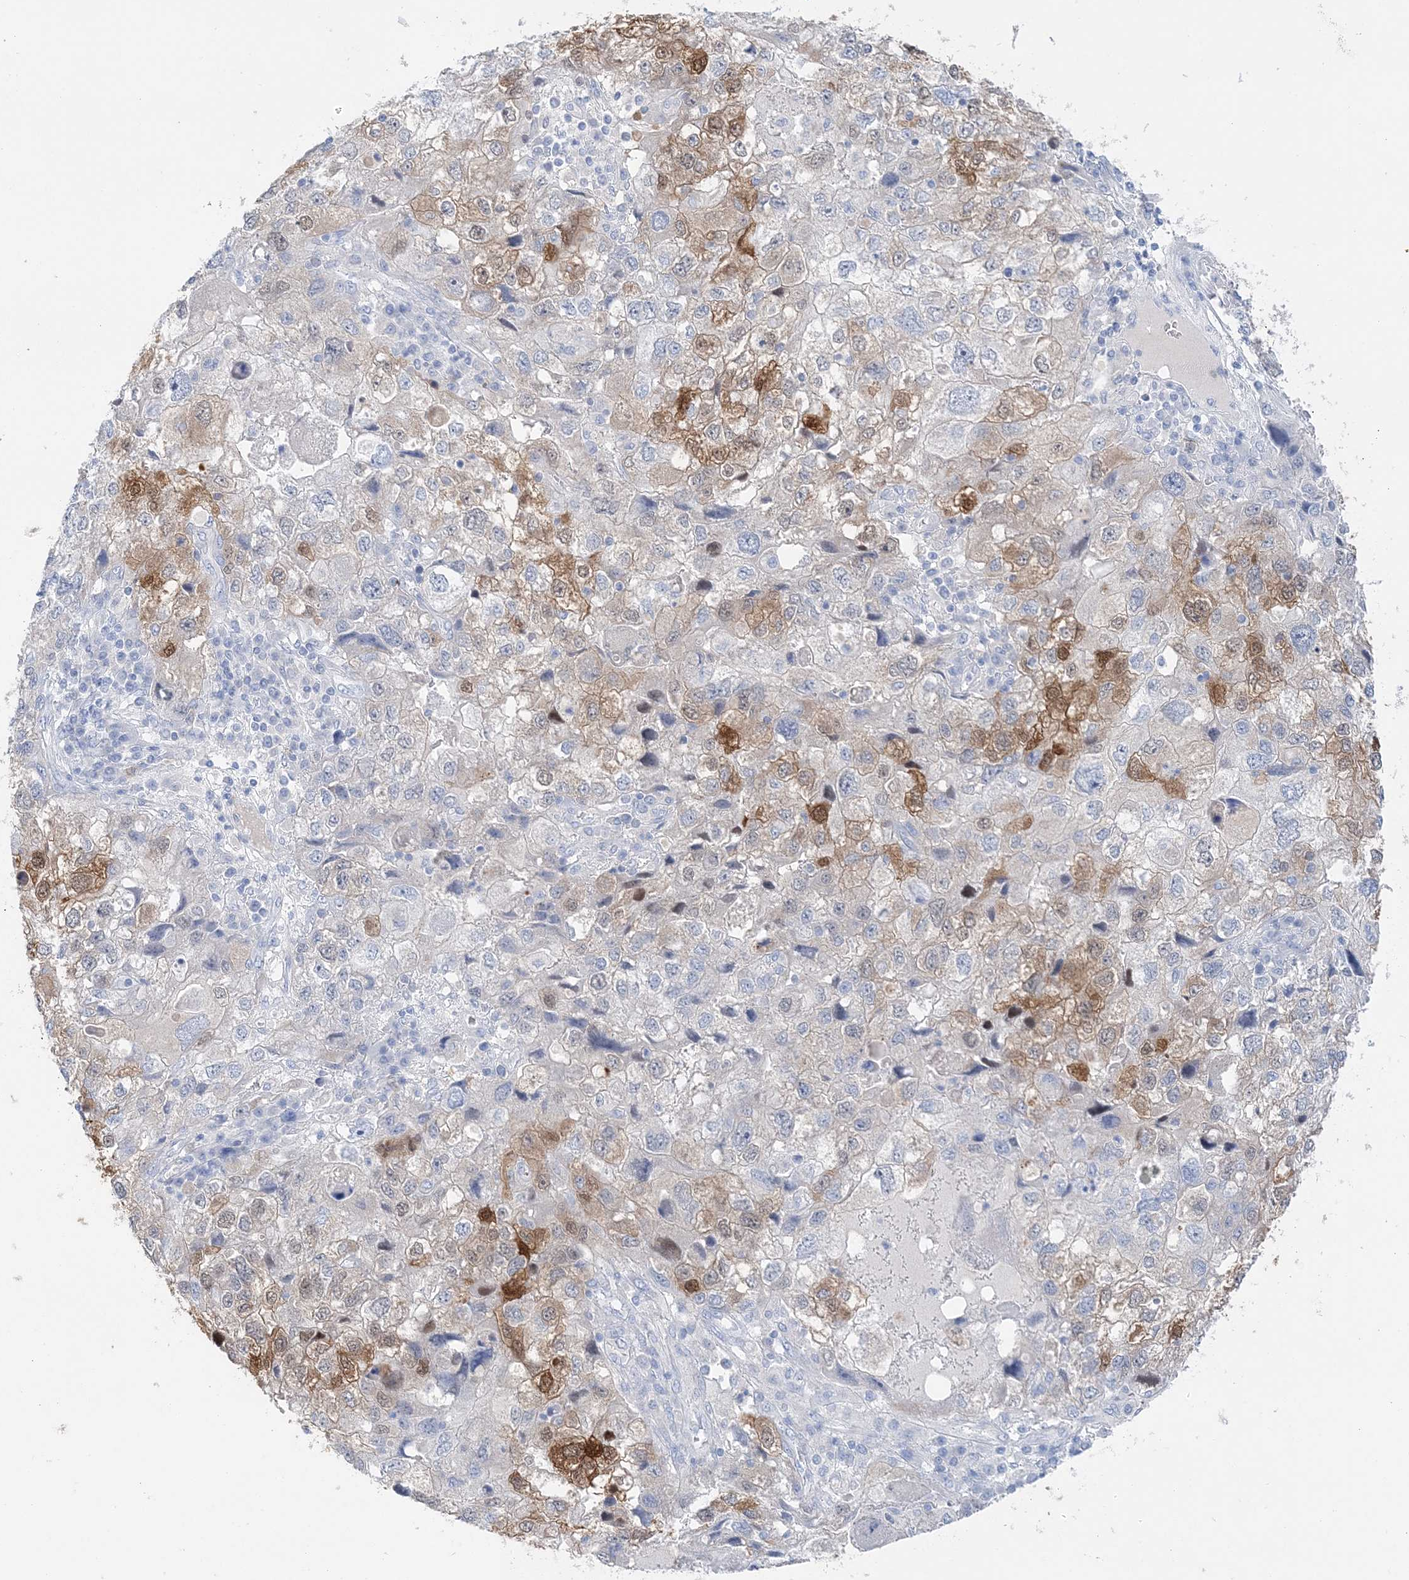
{"staining": {"intensity": "moderate", "quantity": "25%-75%", "location": "cytoplasmic/membranous,nuclear"}, "tissue": "endometrial cancer", "cell_type": "Tumor cells", "image_type": "cancer", "snomed": [{"axis": "morphology", "description": "Adenocarcinoma, NOS"}, {"axis": "topography", "description": "Endometrium"}], "caption": "This photomicrograph reveals IHC staining of endometrial cancer (adenocarcinoma), with medium moderate cytoplasmic/membranous and nuclear staining in about 25%-75% of tumor cells.", "gene": "HMGCS1", "patient": {"sex": "female", "age": 49}}